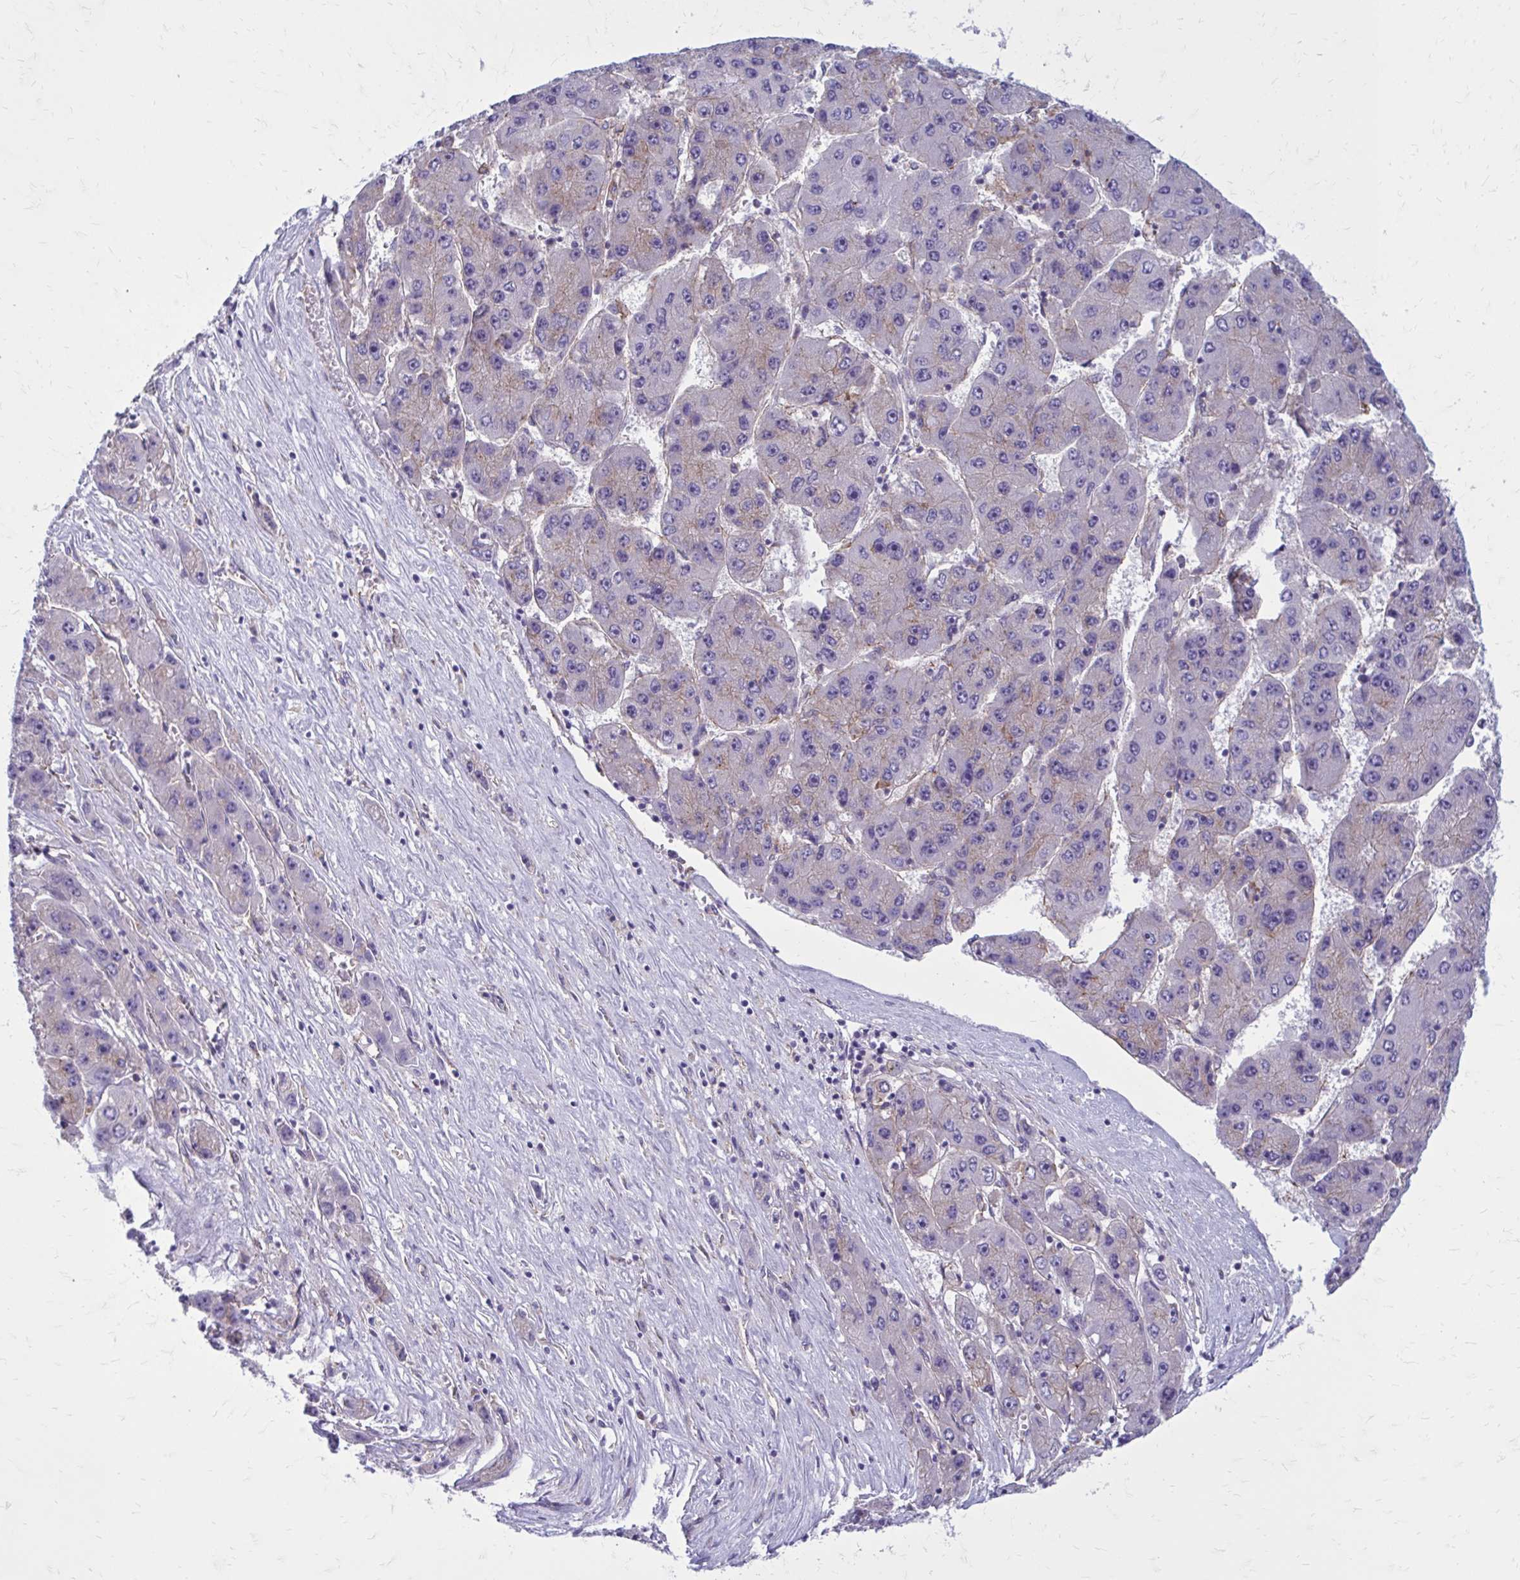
{"staining": {"intensity": "negative", "quantity": "none", "location": "none"}, "tissue": "liver cancer", "cell_type": "Tumor cells", "image_type": "cancer", "snomed": [{"axis": "morphology", "description": "Carcinoma, Hepatocellular, NOS"}, {"axis": "topography", "description": "Liver"}], "caption": "Immunohistochemistry of human hepatocellular carcinoma (liver) displays no positivity in tumor cells. (Stains: DAB (3,3'-diaminobenzidine) immunohistochemistry with hematoxylin counter stain, Microscopy: brightfield microscopy at high magnification).", "gene": "CLTA", "patient": {"sex": "female", "age": 61}}